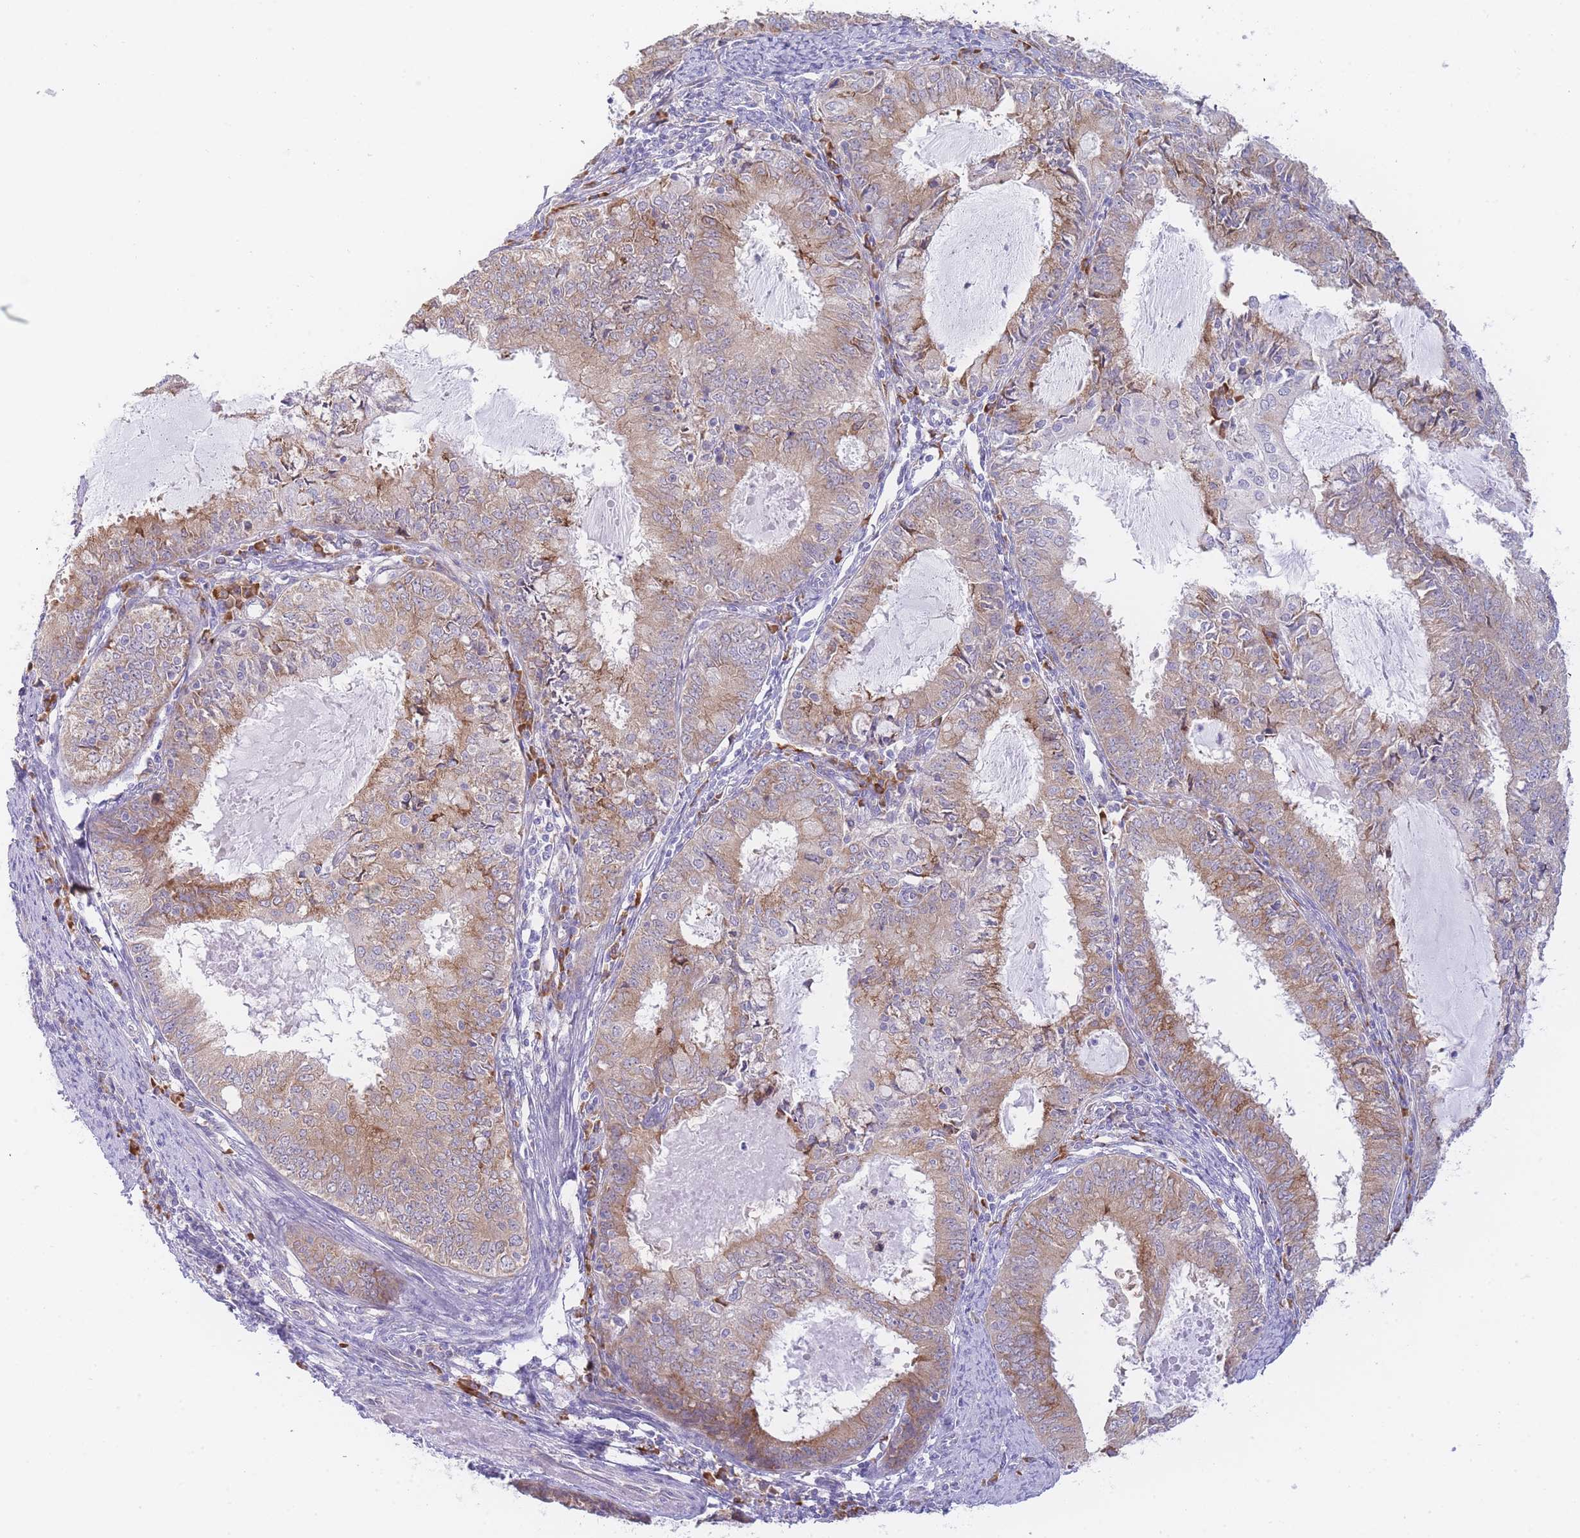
{"staining": {"intensity": "moderate", "quantity": ">75%", "location": "cytoplasmic/membranous"}, "tissue": "endometrial cancer", "cell_type": "Tumor cells", "image_type": "cancer", "snomed": [{"axis": "morphology", "description": "Adenocarcinoma, NOS"}, {"axis": "topography", "description": "Endometrium"}], "caption": "Immunohistochemistry histopathology image of neoplastic tissue: adenocarcinoma (endometrial) stained using IHC shows medium levels of moderate protein expression localized specifically in the cytoplasmic/membranous of tumor cells, appearing as a cytoplasmic/membranous brown color.", "gene": "ZNF510", "patient": {"sex": "female", "age": 57}}